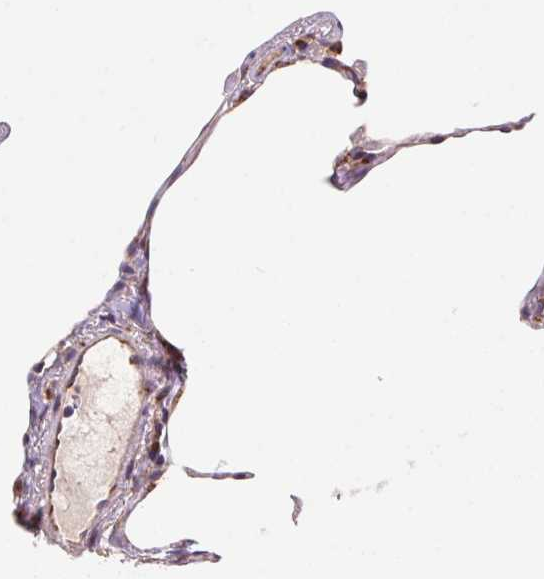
{"staining": {"intensity": "moderate", "quantity": "<25%", "location": "cytoplasmic/membranous"}, "tissue": "lung", "cell_type": "Alveolar cells", "image_type": "normal", "snomed": [{"axis": "morphology", "description": "Normal tissue, NOS"}, {"axis": "topography", "description": "Lung"}], "caption": "An image showing moderate cytoplasmic/membranous positivity in approximately <25% of alveolar cells in unremarkable lung, as visualized by brown immunohistochemical staining.", "gene": "KLHL20", "patient": {"sex": "female", "age": 57}}